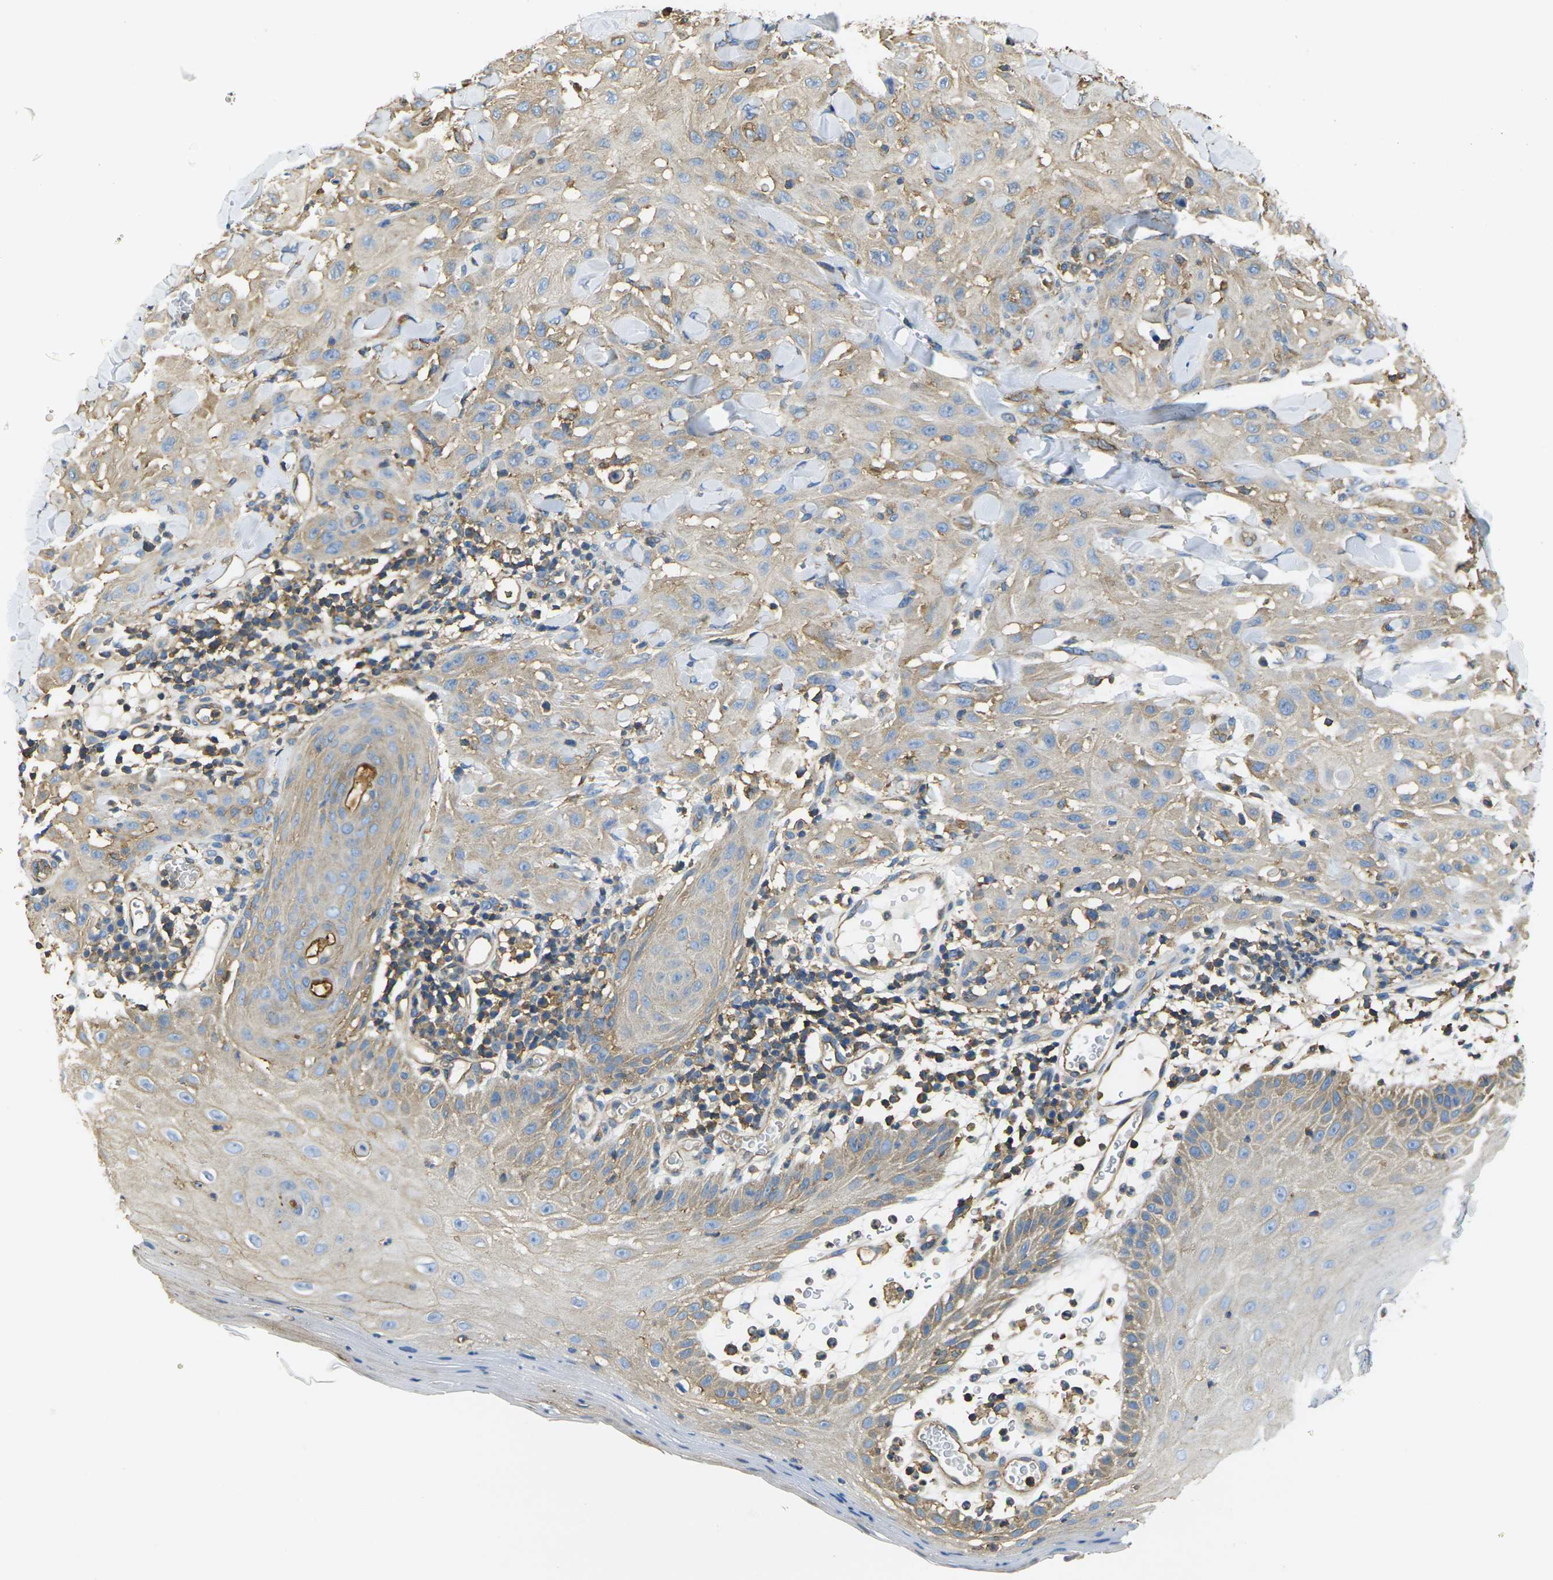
{"staining": {"intensity": "weak", "quantity": ">75%", "location": "cytoplasmic/membranous"}, "tissue": "skin cancer", "cell_type": "Tumor cells", "image_type": "cancer", "snomed": [{"axis": "morphology", "description": "Squamous cell carcinoma, NOS"}, {"axis": "topography", "description": "Skin"}], "caption": "DAB immunohistochemical staining of skin cancer reveals weak cytoplasmic/membranous protein expression in about >75% of tumor cells. (IHC, brightfield microscopy, high magnification).", "gene": "FAM110D", "patient": {"sex": "male", "age": 24}}